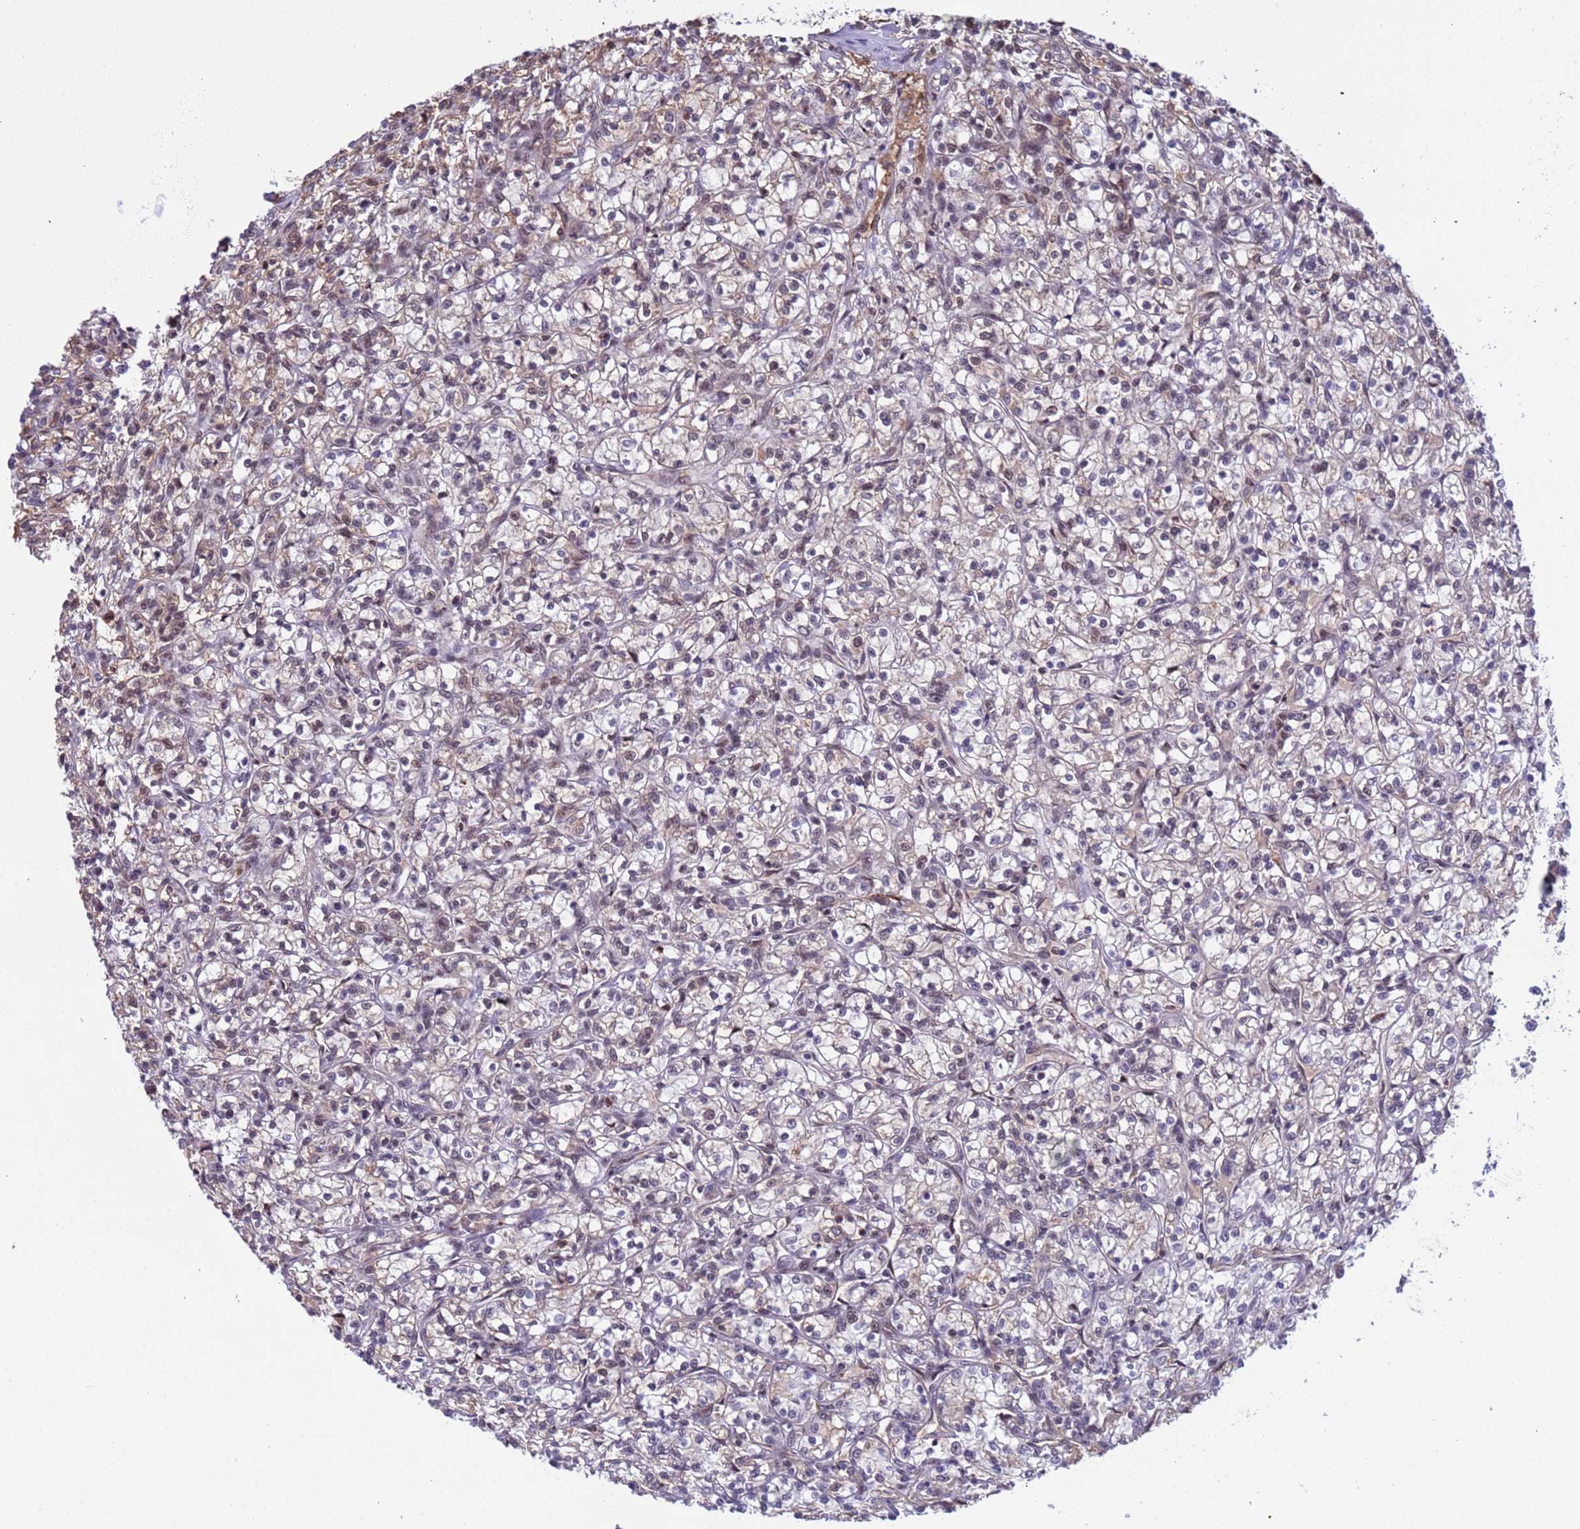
{"staining": {"intensity": "weak", "quantity": "25%-75%", "location": "cytoplasmic/membranous,nuclear"}, "tissue": "renal cancer", "cell_type": "Tumor cells", "image_type": "cancer", "snomed": [{"axis": "morphology", "description": "Adenocarcinoma, NOS"}, {"axis": "topography", "description": "Kidney"}], "caption": "The micrograph displays a brown stain indicating the presence of a protein in the cytoplasmic/membranous and nuclear of tumor cells in renal cancer.", "gene": "SRRT", "patient": {"sex": "female", "age": 59}}